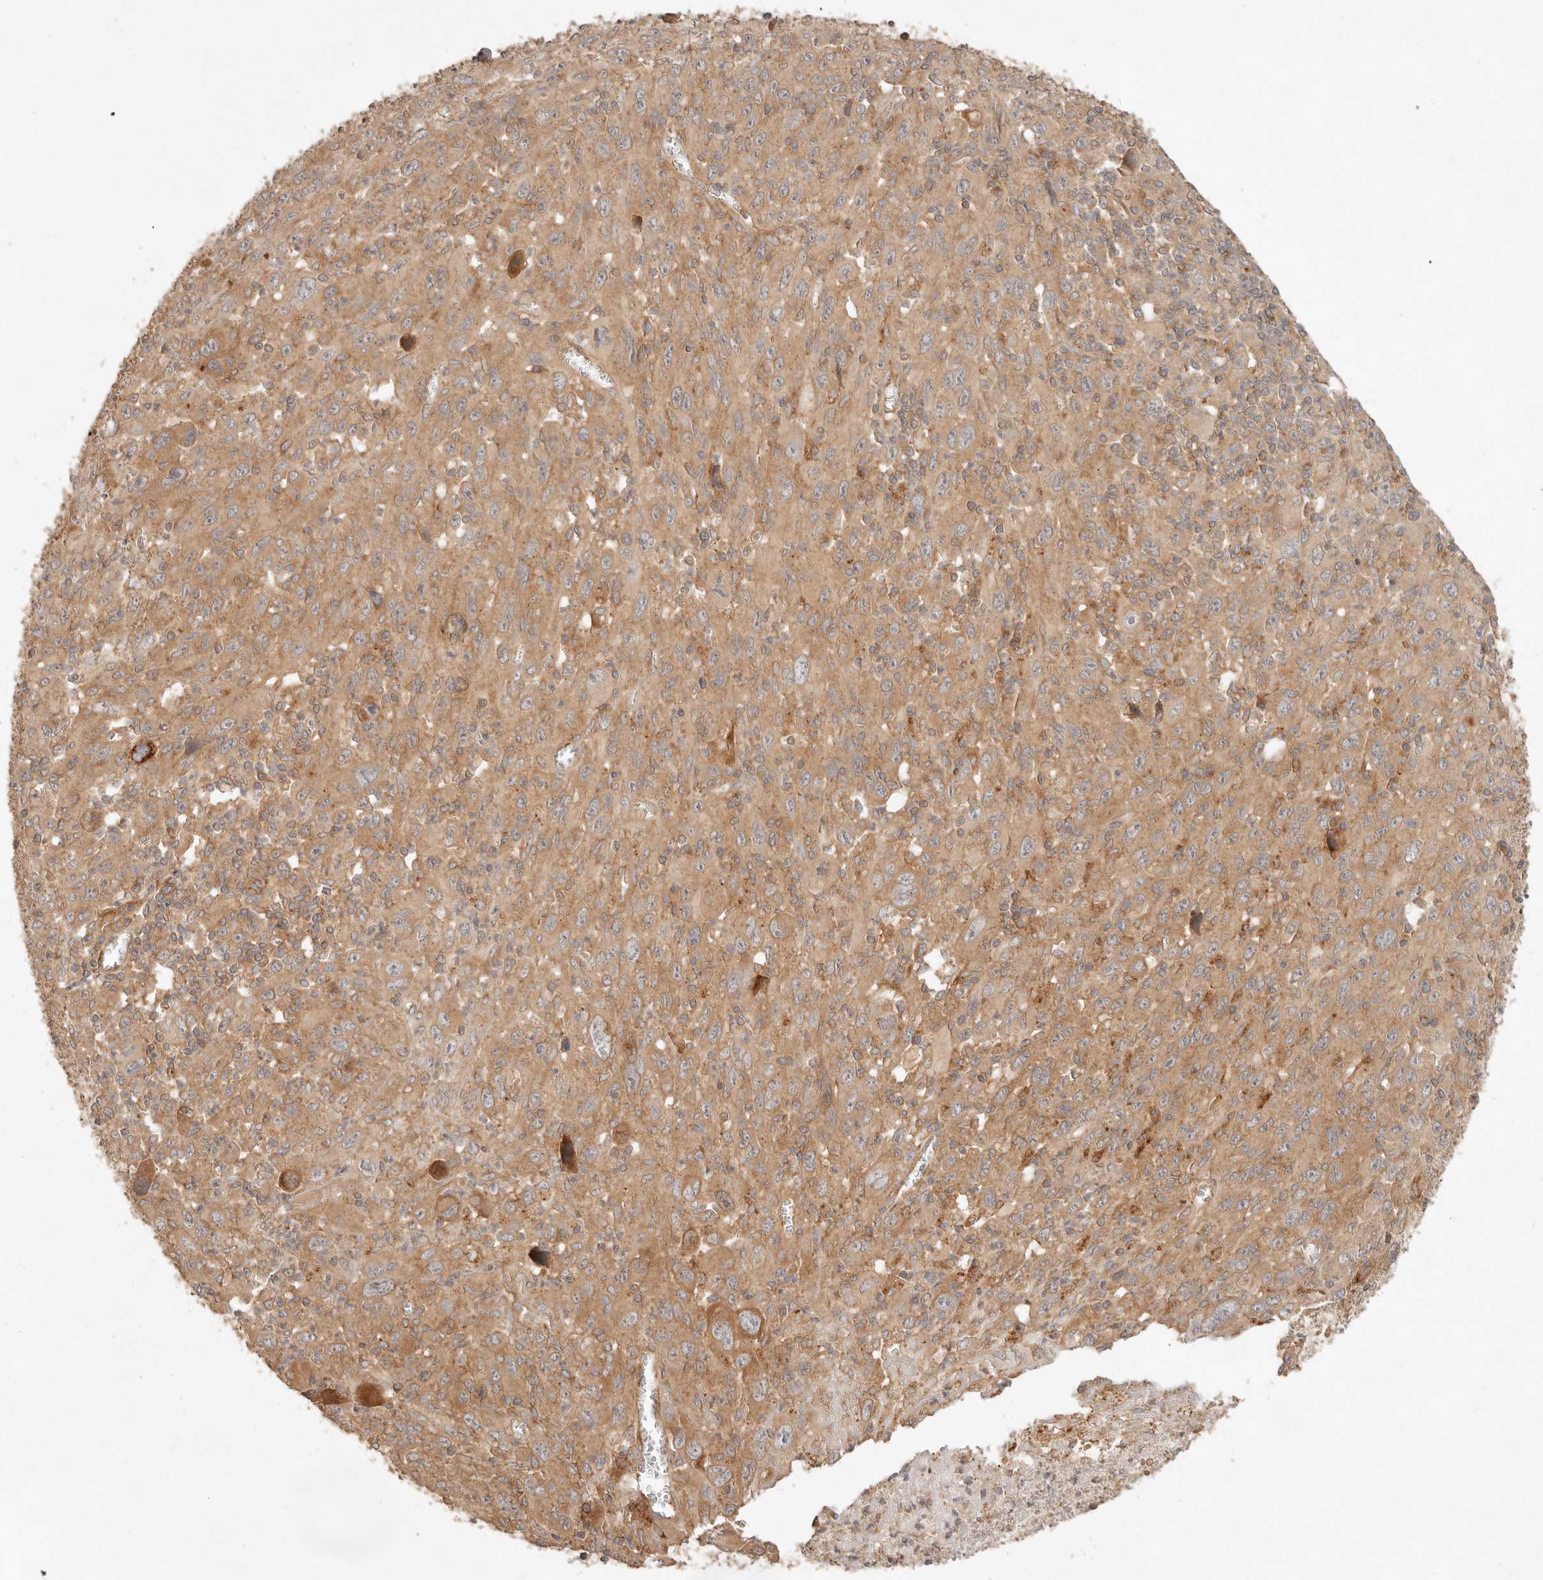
{"staining": {"intensity": "moderate", "quantity": ">75%", "location": "cytoplasmic/membranous"}, "tissue": "melanoma", "cell_type": "Tumor cells", "image_type": "cancer", "snomed": [{"axis": "morphology", "description": "Malignant melanoma, Metastatic site"}, {"axis": "topography", "description": "Skin"}], "caption": "A medium amount of moderate cytoplasmic/membranous expression is identified in approximately >75% of tumor cells in melanoma tissue.", "gene": "HECTD3", "patient": {"sex": "female", "age": 56}}